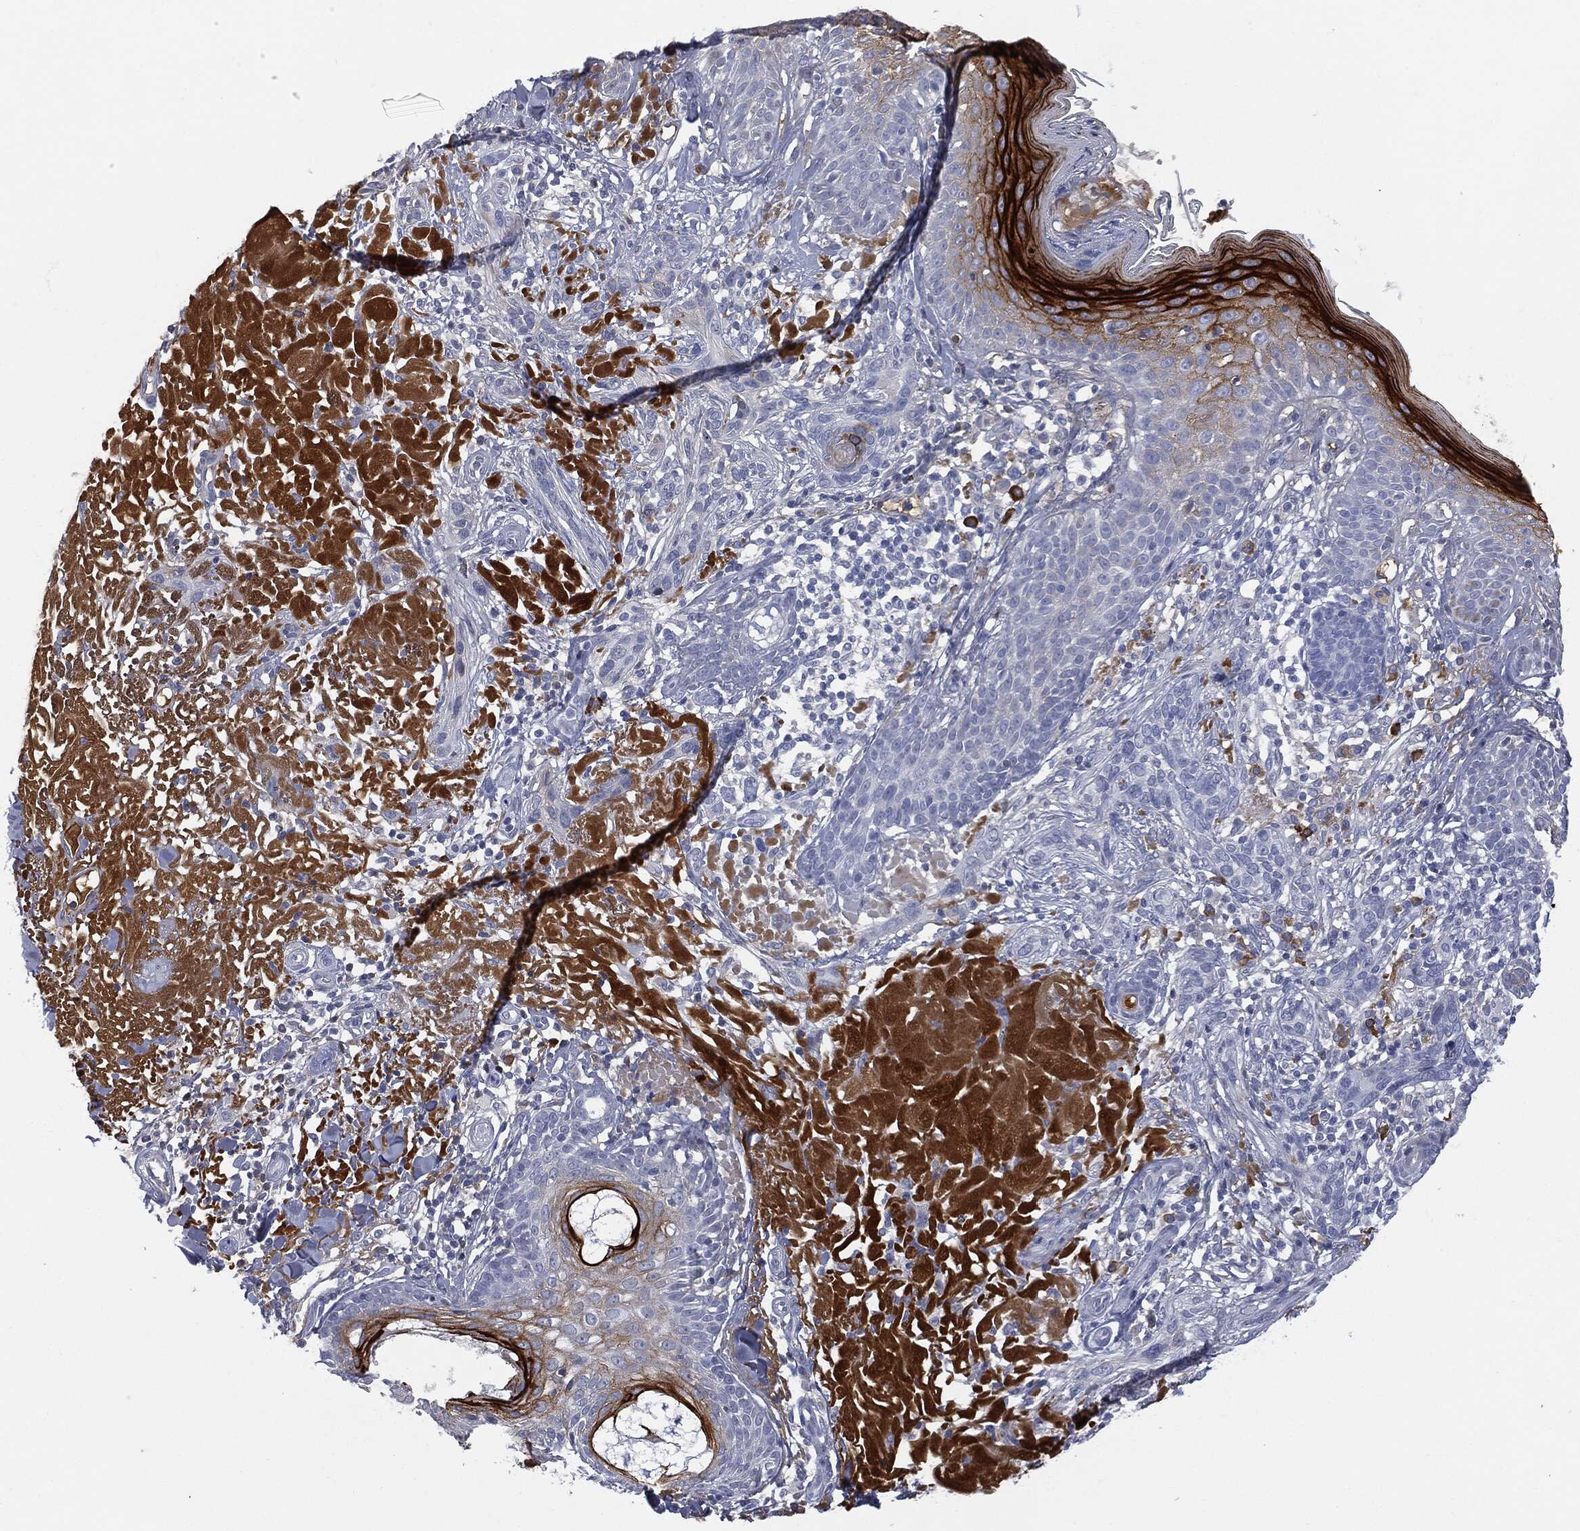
{"staining": {"intensity": "negative", "quantity": "none", "location": "none"}, "tissue": "skin cancer", "cell_type": "Tumor cells", "image_type": "cancer", "snomed": [{"axis": "morphology", "description": "Basal cell carcinoma"}, {"axis": "topography", "description": "Skin"}], "caption": "This is an IHC histopathology image of skin cancer. There is no positivity in tumor cells.", "gene": "BTK", "patient": {"sex": "male", "age": 91}}